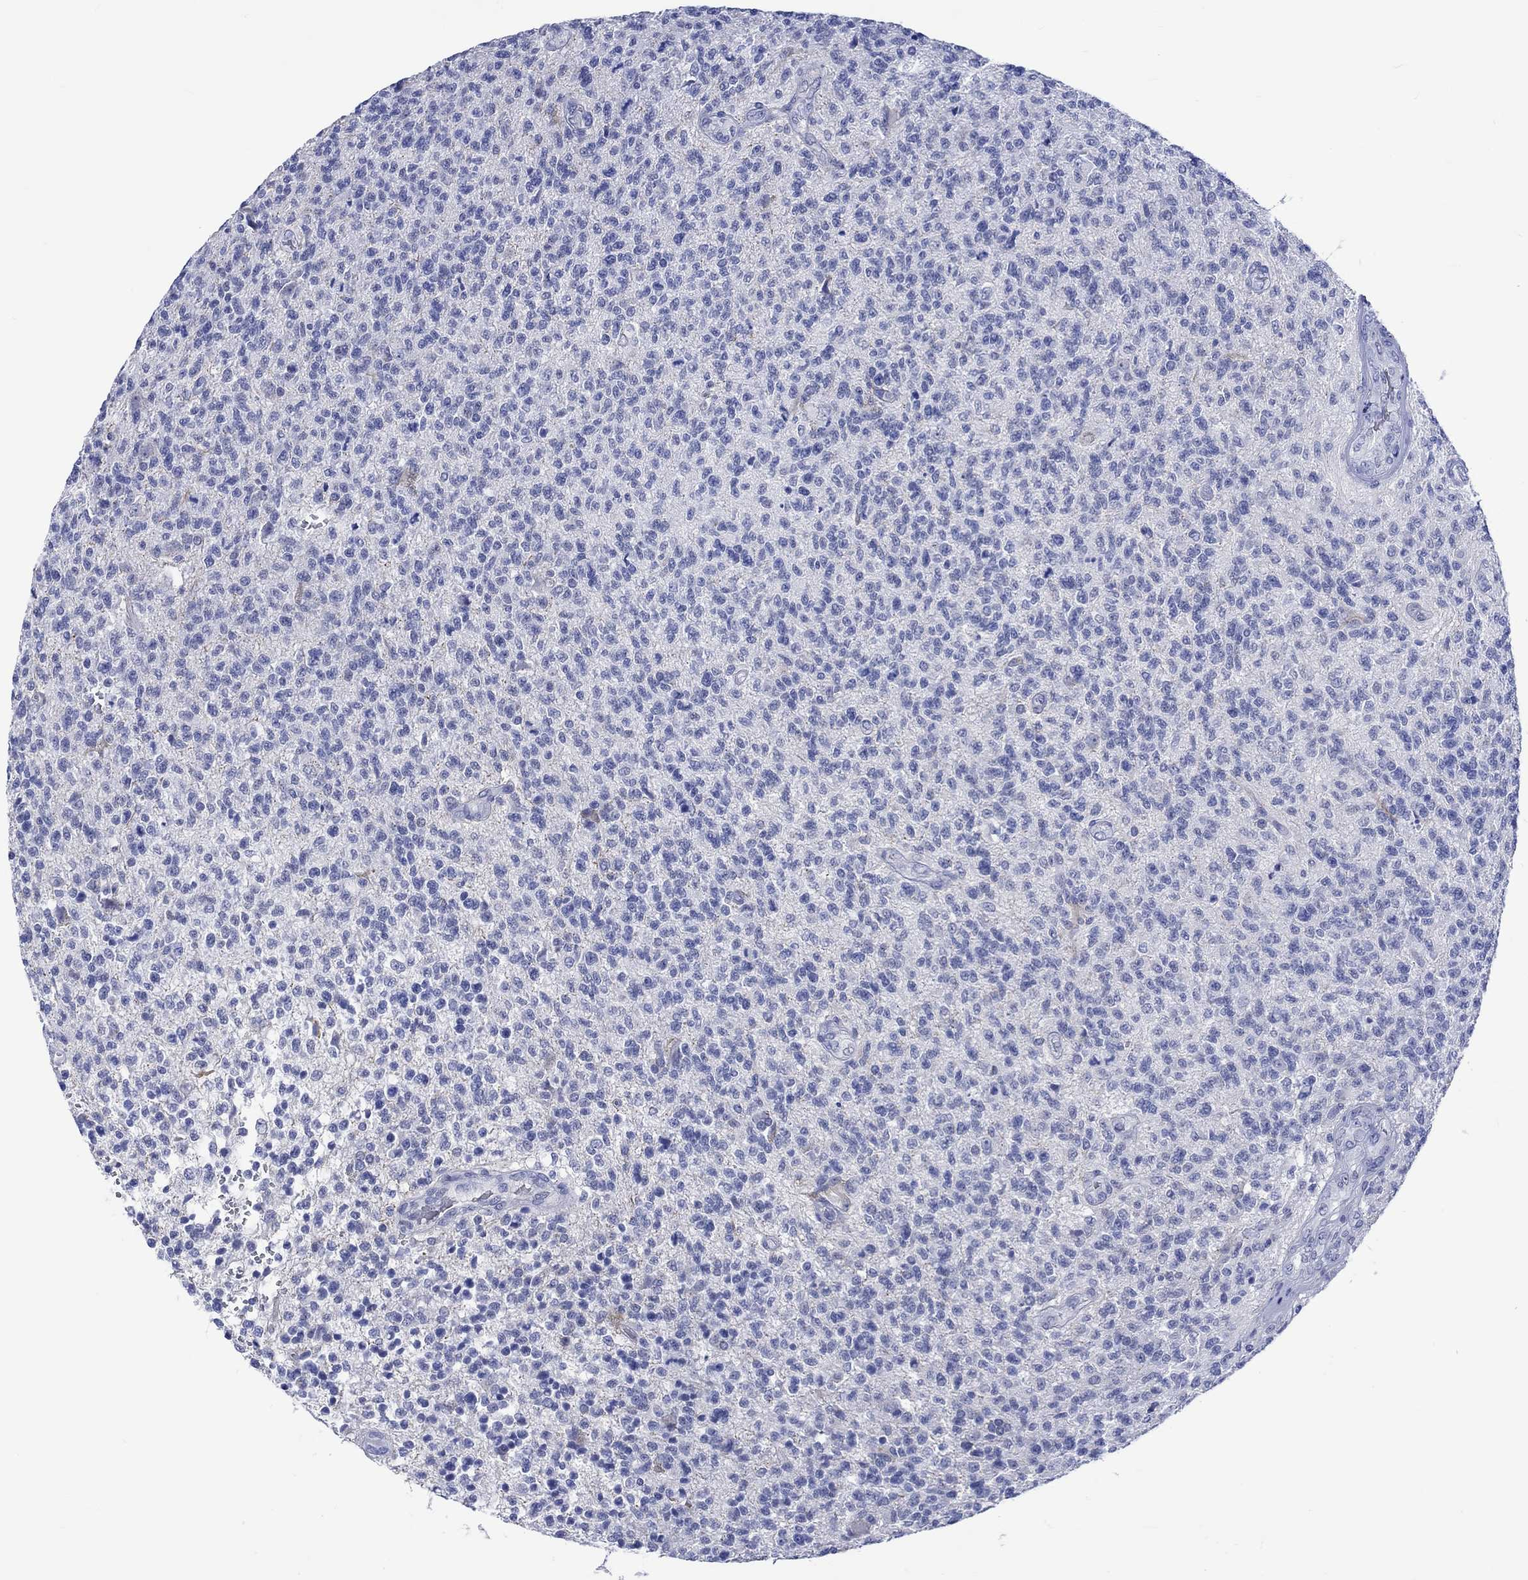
{"staining": {"intensity": "negative", "quantity": "none", "location": "none"}, "tissue": "glioma", "cell_type": "Tumor cells", "image_type": "cancer", "snomed": [{"axis": "morphology", "description": "Glioma, malignant, High grade"}, {"axis": "topography", "description": "Brain"}], "caption": "Micrograph shows no protein positivity in tumor cells of glioma tissue. (DAB (3,3'-diaminobenzidine) IHC, high magnification).", "gene": "KLHL33", "patient": {"sex": "male", "age": 56}}